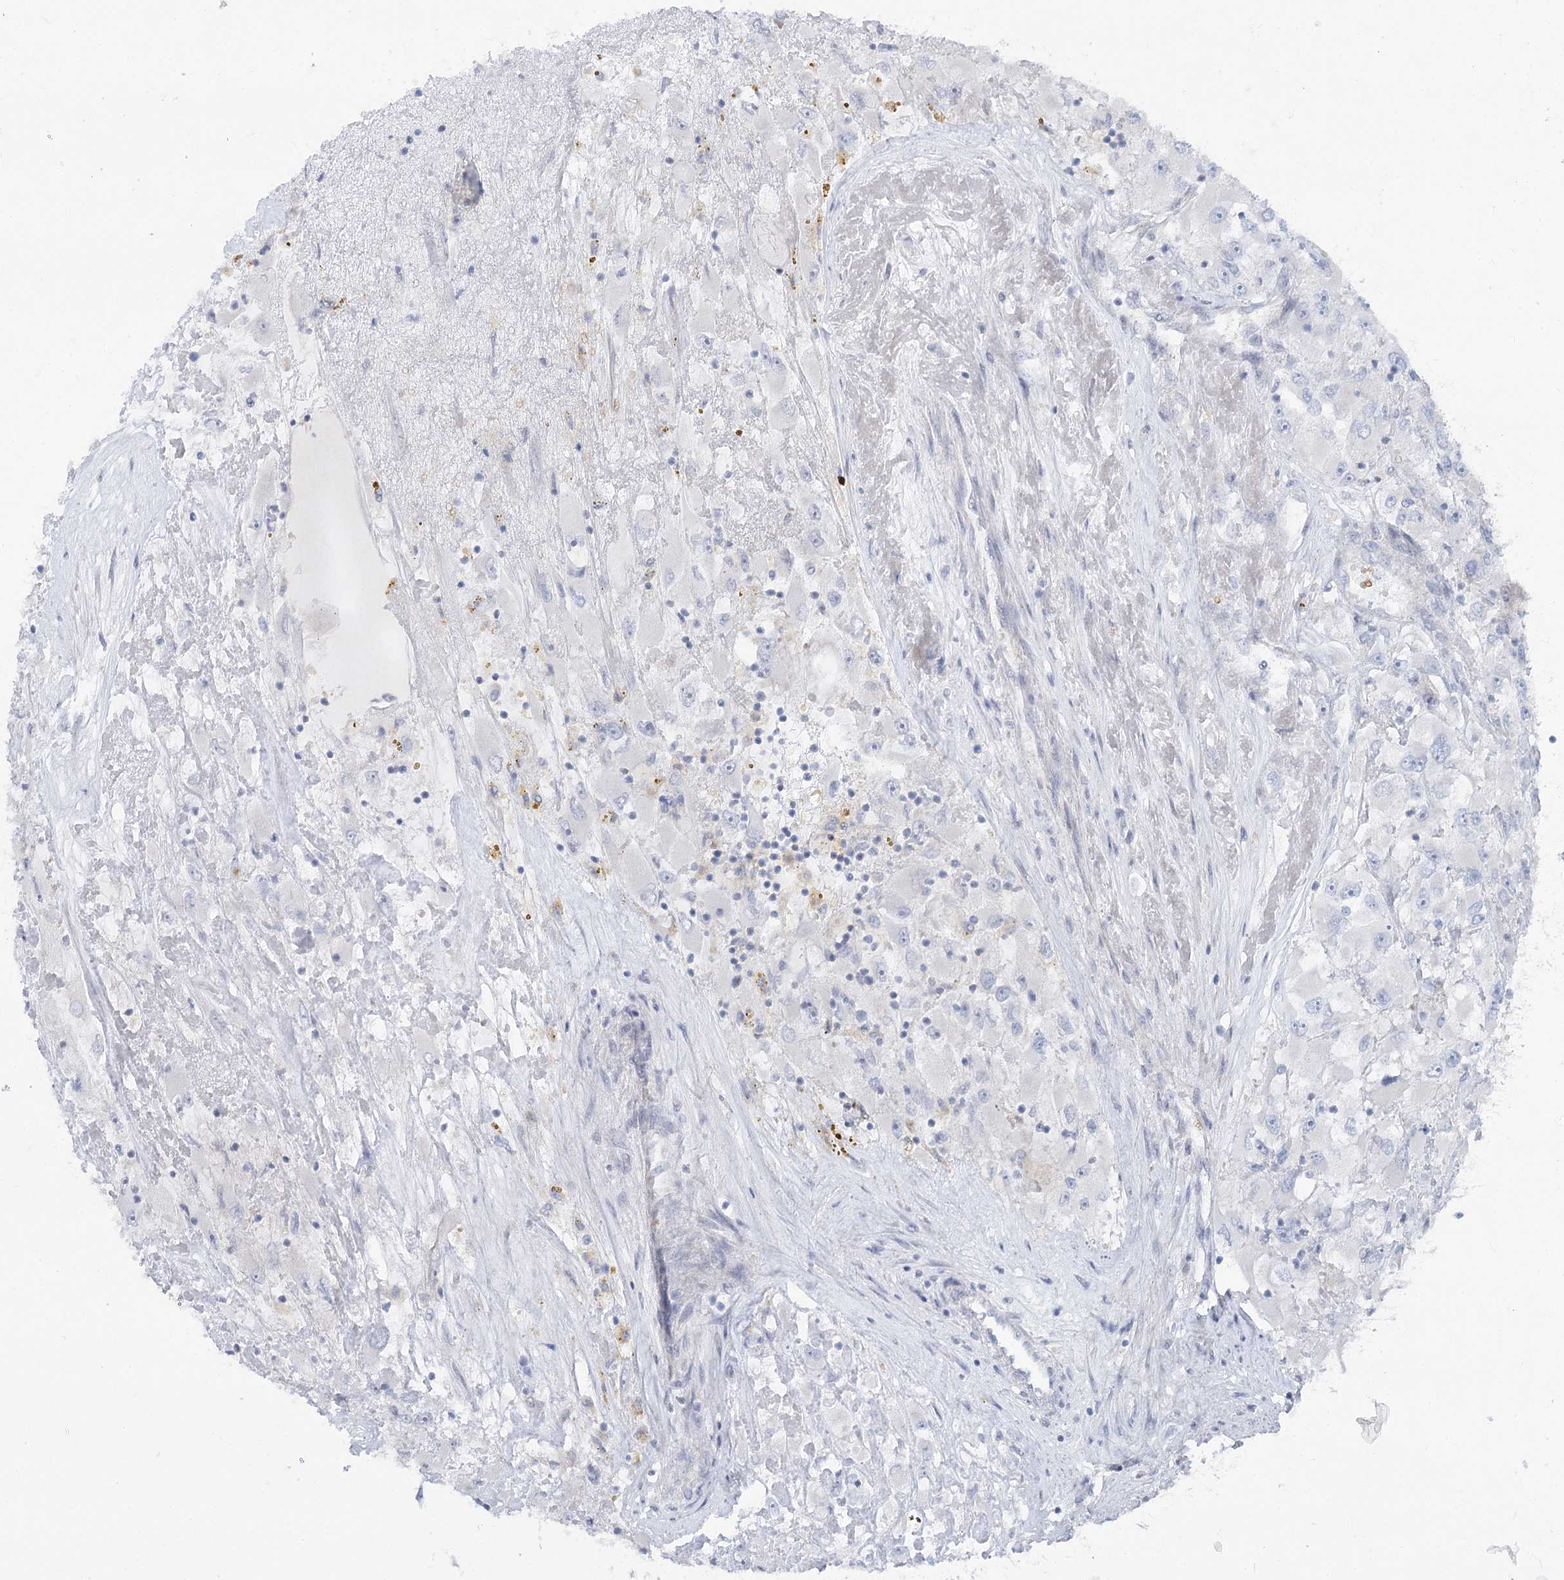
{"staining": {"intensity": "negative", "quantity": "none", "location": "none"}, "tissue": "renal cancer", "cell_type": "Tumor cells", "image_type": "cancer", "snomed": [{"axis": "morphology", "description": "Adenocarcinoma, NOS"}, {"axis": "topography", "description": "Kidney"}], "caption": "DAB (3,3'-diaminobenzidine) immunohistochemical staining of human renal cancer (adenocarcinoma) demonstrates no significant positivity in tumor cells. (IHC, brightfield microscopy, high magnification).", "gene": "SCN11A", "patient": {"sex": "female", "age": 52}}